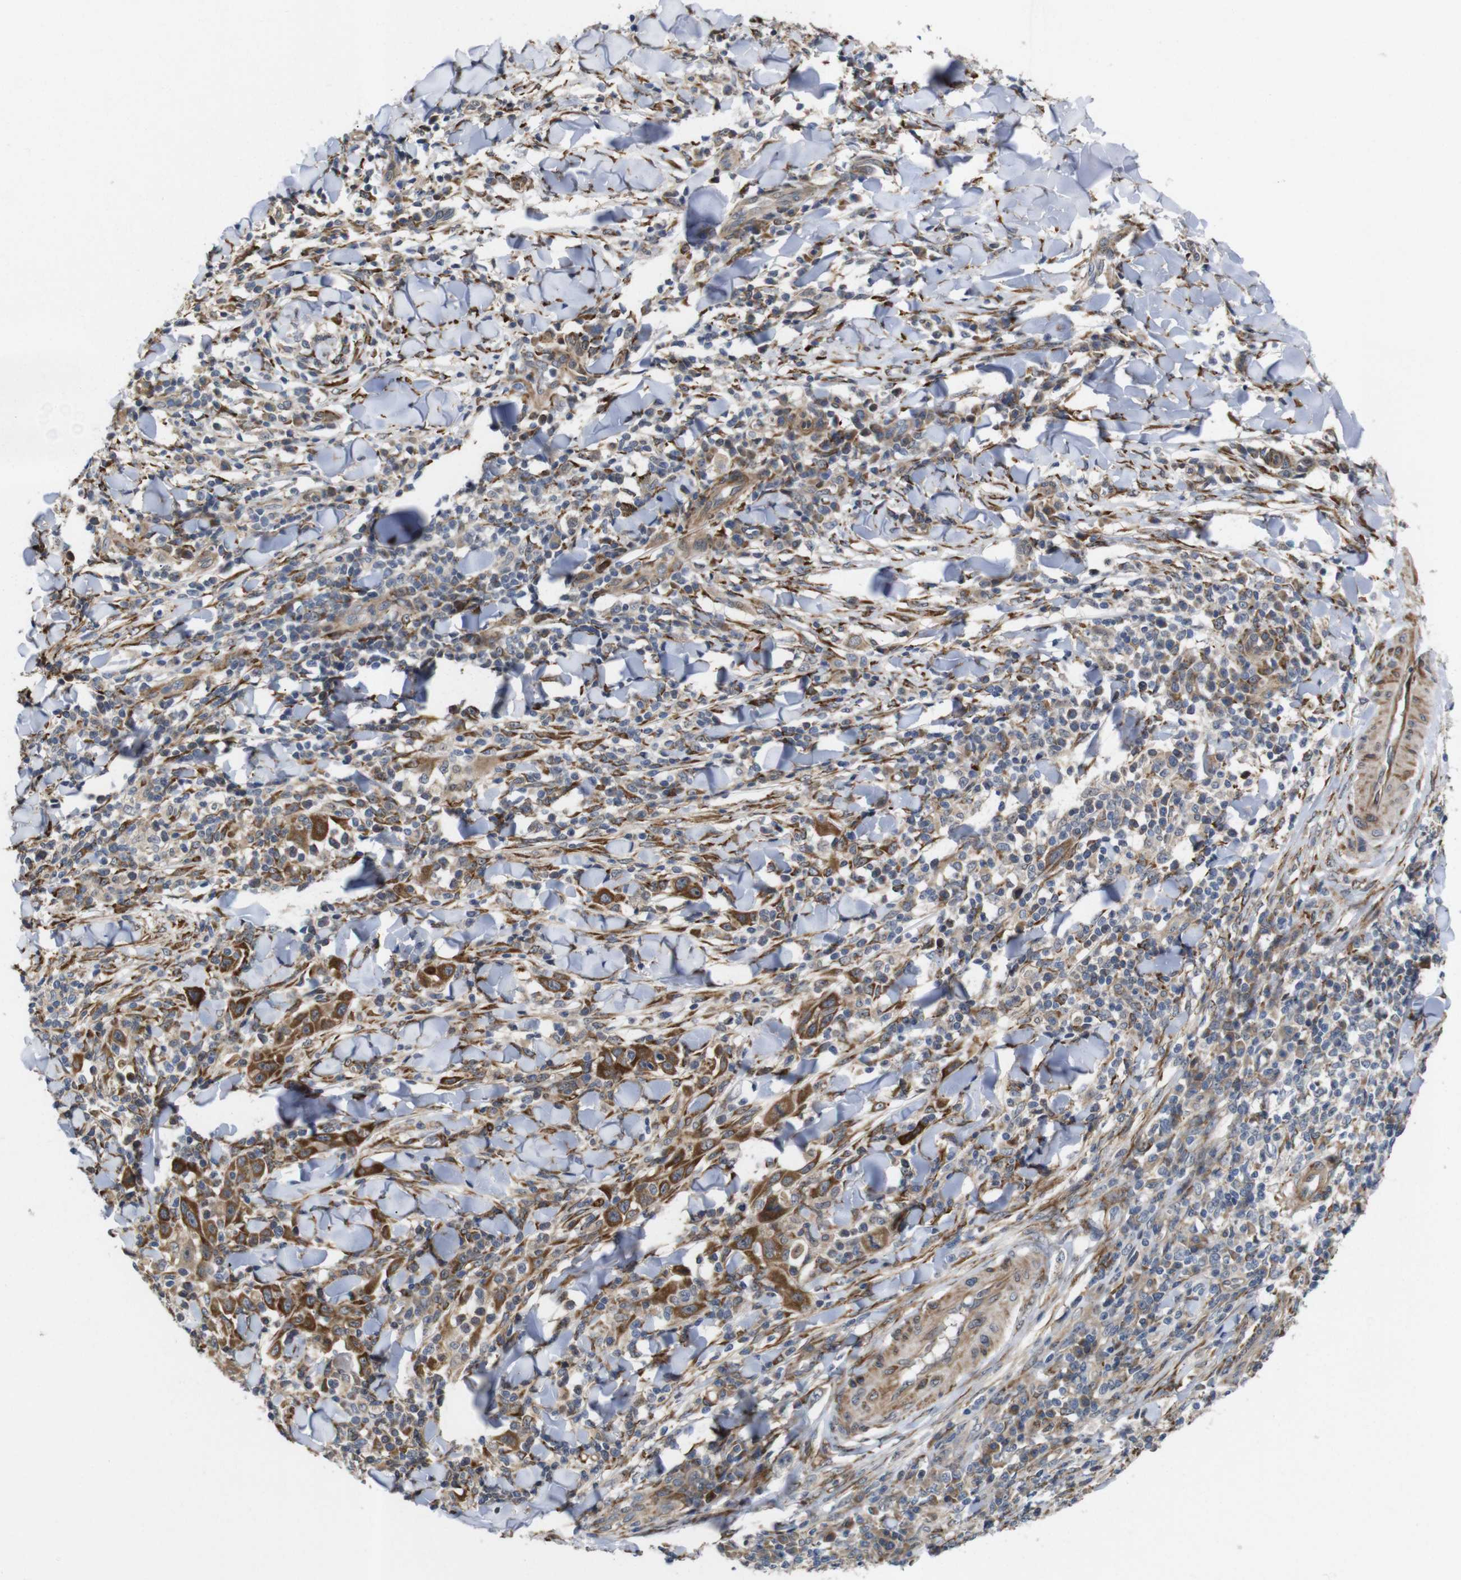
{"staining": {"intensity": "strong", "quantity": ">75%", "location": "cytoplasmic/membranous"}, "tissue": "skin cancer", "cell_type": "Tumor cells", "image_type": "cancer", "snomed": [{"axis": "morphology", "description": "Squamous cell carcinoma, NOS"}, {"axis": "topography", "description": "Skin"}], "caption": "IHC of skin cancer (squamous cell carcinoma) displays high levels of strong cytoplasmic/membranous expression in about >75% of tumor cells.", "gene": "P3H2", "patient": {"sex": "male", "age": 24}}